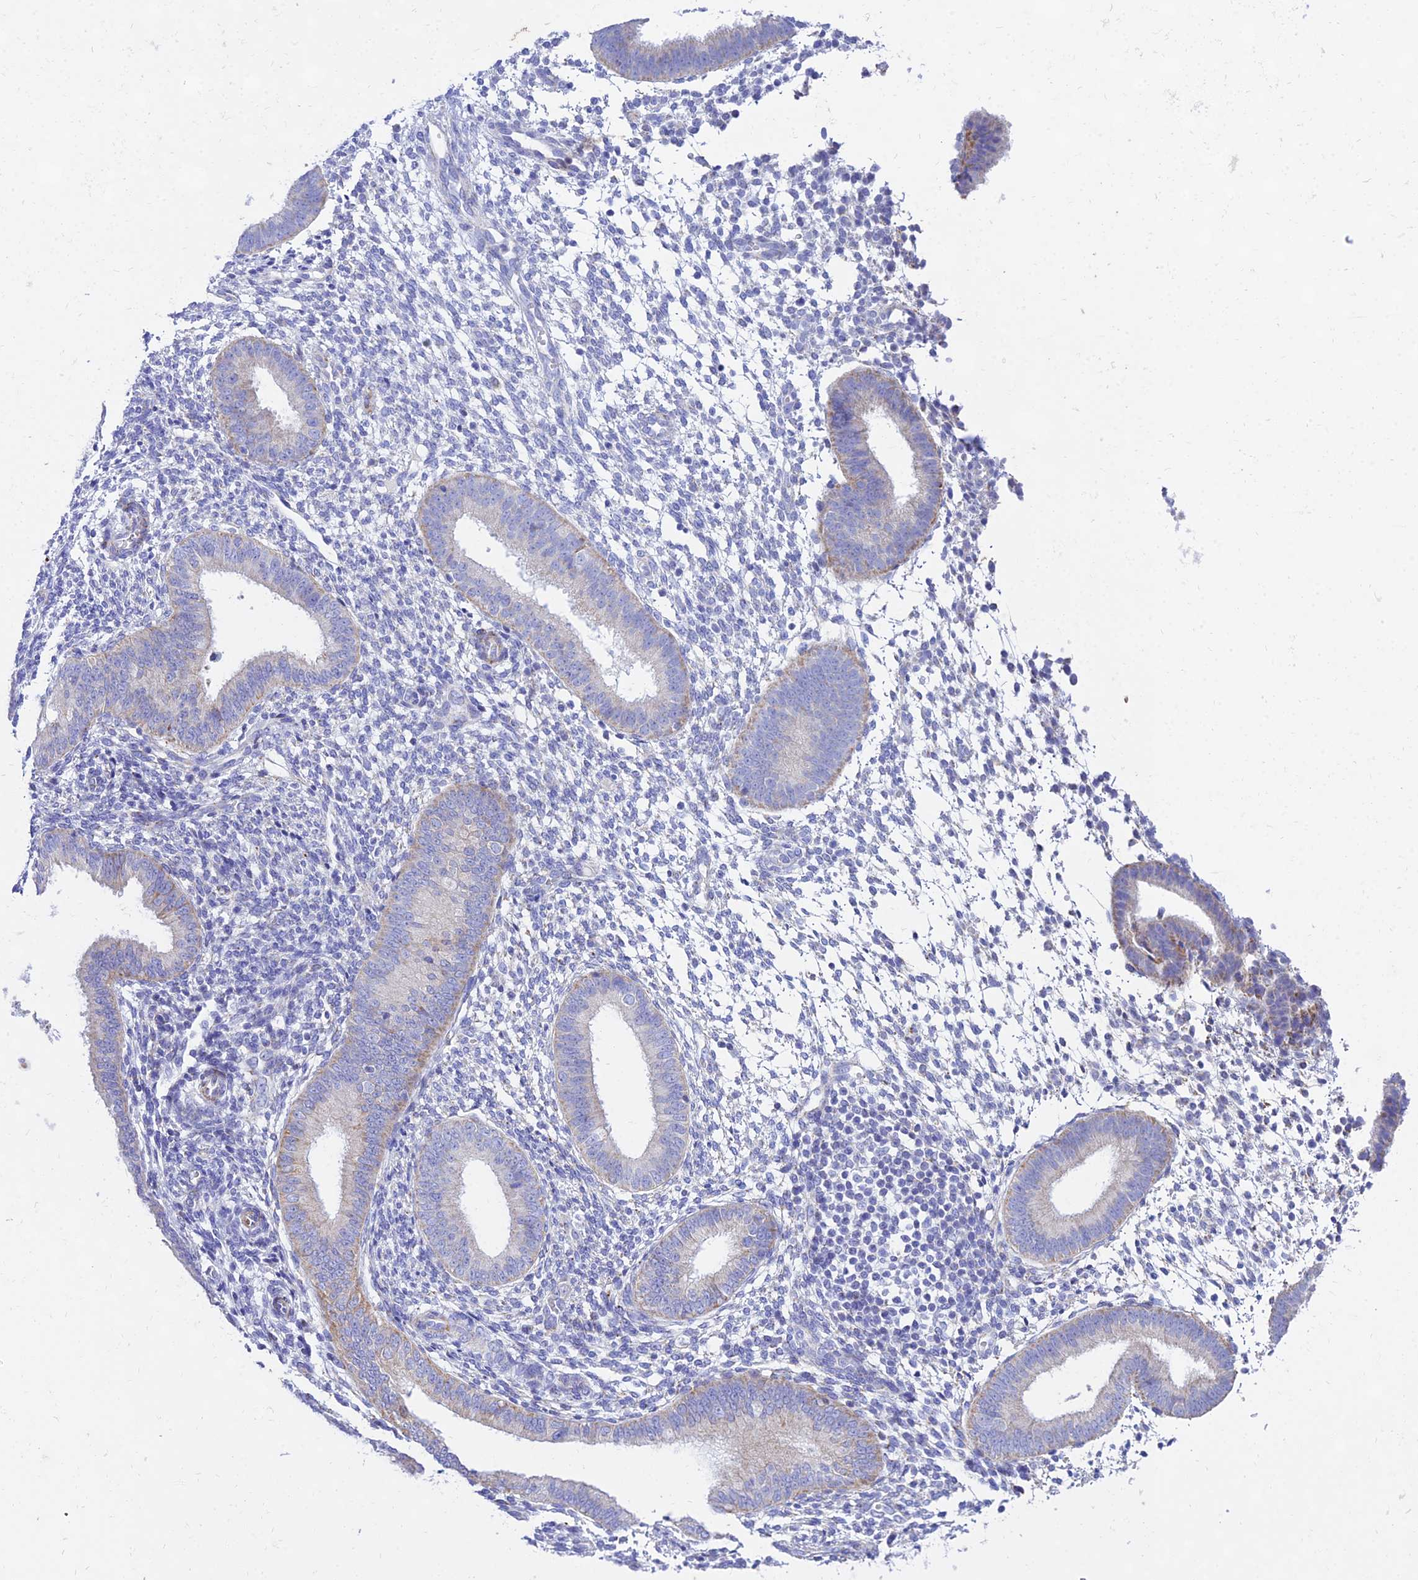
{"staining": {"intensity": "negative", "quantity": "none", "location": "none"}, "tissue": "endometrium", "cell_type": "Cells in endometrial stroma", "image_type": "normal", "snomed": [{"axis": "morphology", "description": "Normal tissue, NOS"}, {"axis": "topography", "description": "Uterus"}, {"axis": "topography", "description": "Endometrium"}], "caption": "IHC micrograph of unremarkable endometrium: endometrium stained with DAB (3,3'-diaminobenzidine) demonstrates no significant protein staining in cells in endometrial stroma.", "gene": "PKN3", "patient": {"sex": "female", "age": 48}}